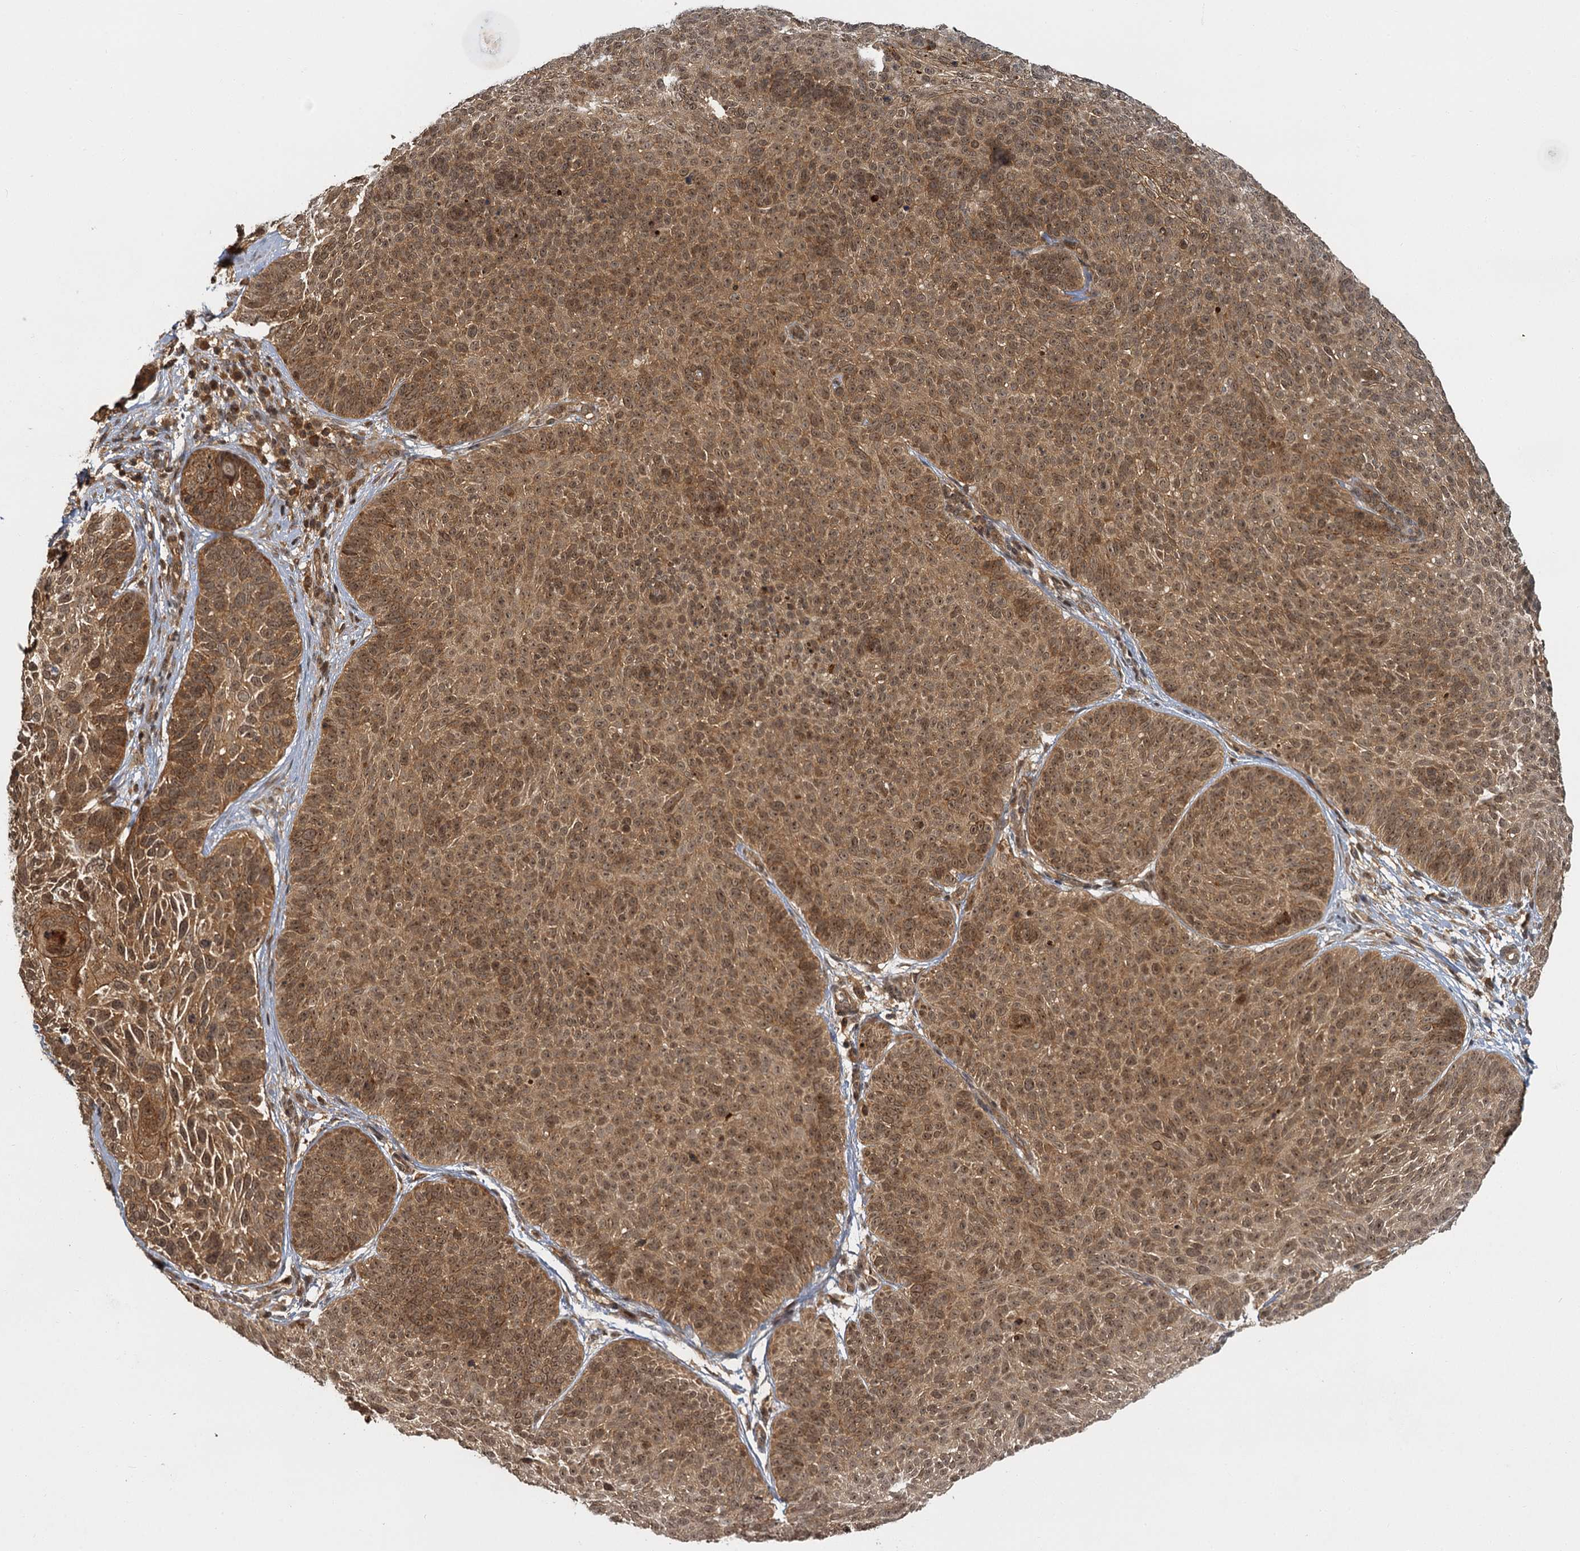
{"staining": {"intensity": "moderate", "quantity": ">75%", "location": "cytoplasmic/membranous,nuclear"}, "tissue": "skin cancer", "cell_type": "Tumor cells", "image_type": "cancer", "snomed": [{"axis": "morphology", "description": "Basal cell carcinoma"}, {"axis": "topography", "description": "Skin"}], "caption": "A brown stain highlights moderate cytoplasmic/membranous and nuclear positivity of a protein in skin basal cell carcinoma tumor cells.", "gene": "ZNF549", "patient": {"sex": "male", "age": 85}}